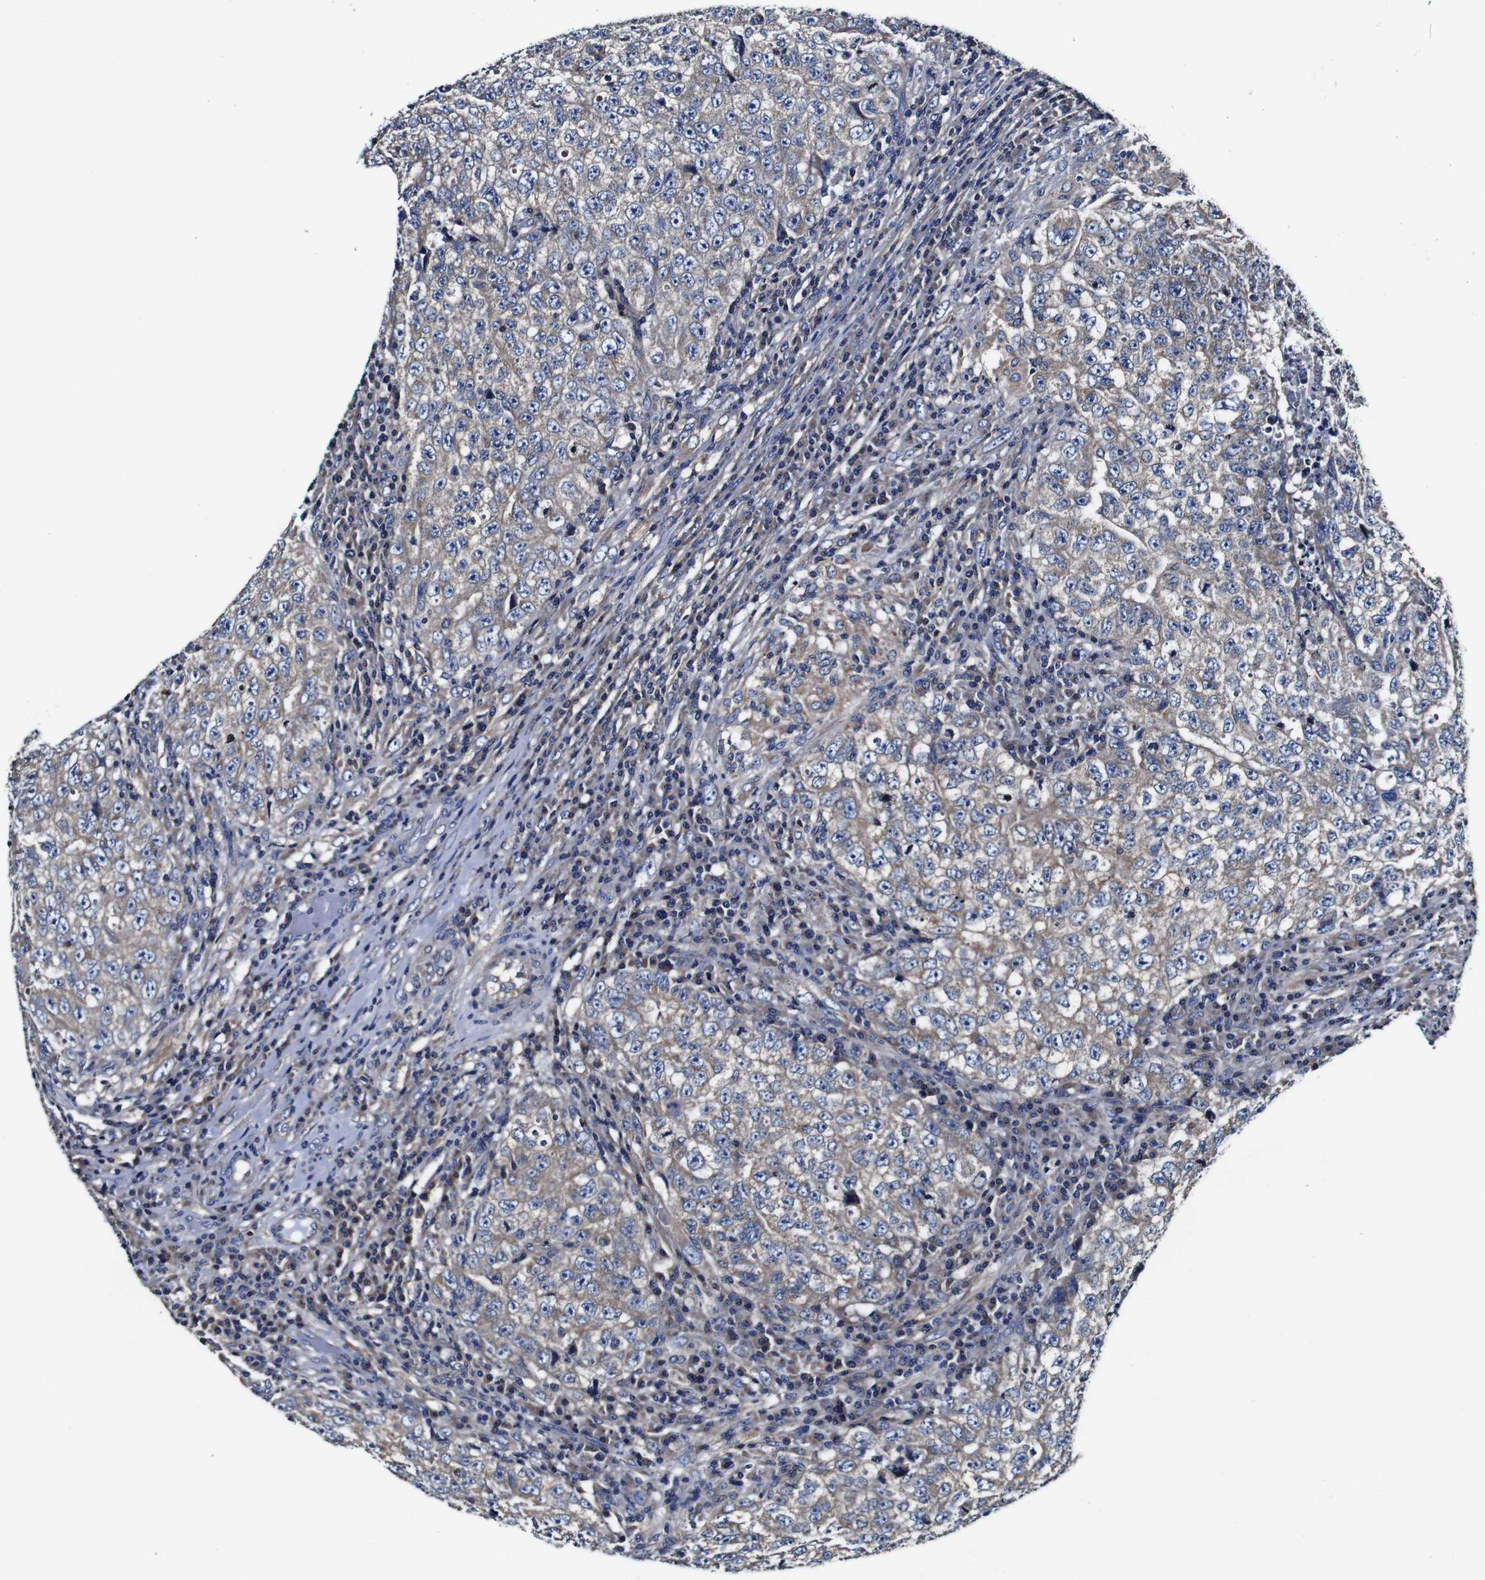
{"staining": {"intensity": "weak", "quantity": "25%-75%", "location": "cytoplasmic/membranous"}, "tissue": "testis cancer", "cell_type": "Tumor cells", "image_type": "cancer", "snomed": [{"axis": "morphology", "description": "Necrosis, NOS"}, {"axis": "morphology", "description": "Carcinoma, Embryonal, NOS"}, {"axis": "topography", "description": "Testis"}], "caption": "Weak cytoplasmic/membranous protein positivity is seen in about 25%-75% of tumor cells in testis cancer. The staining was performed using DAB (3,3'-diaminobenzidine) to visualize the protein expression in brown, while the nuclei were stained in blue with hematoxylin (Magnification: 20x).", "gene": "PDCD6IP", "patient": {"sex": "male", "age": 19}}